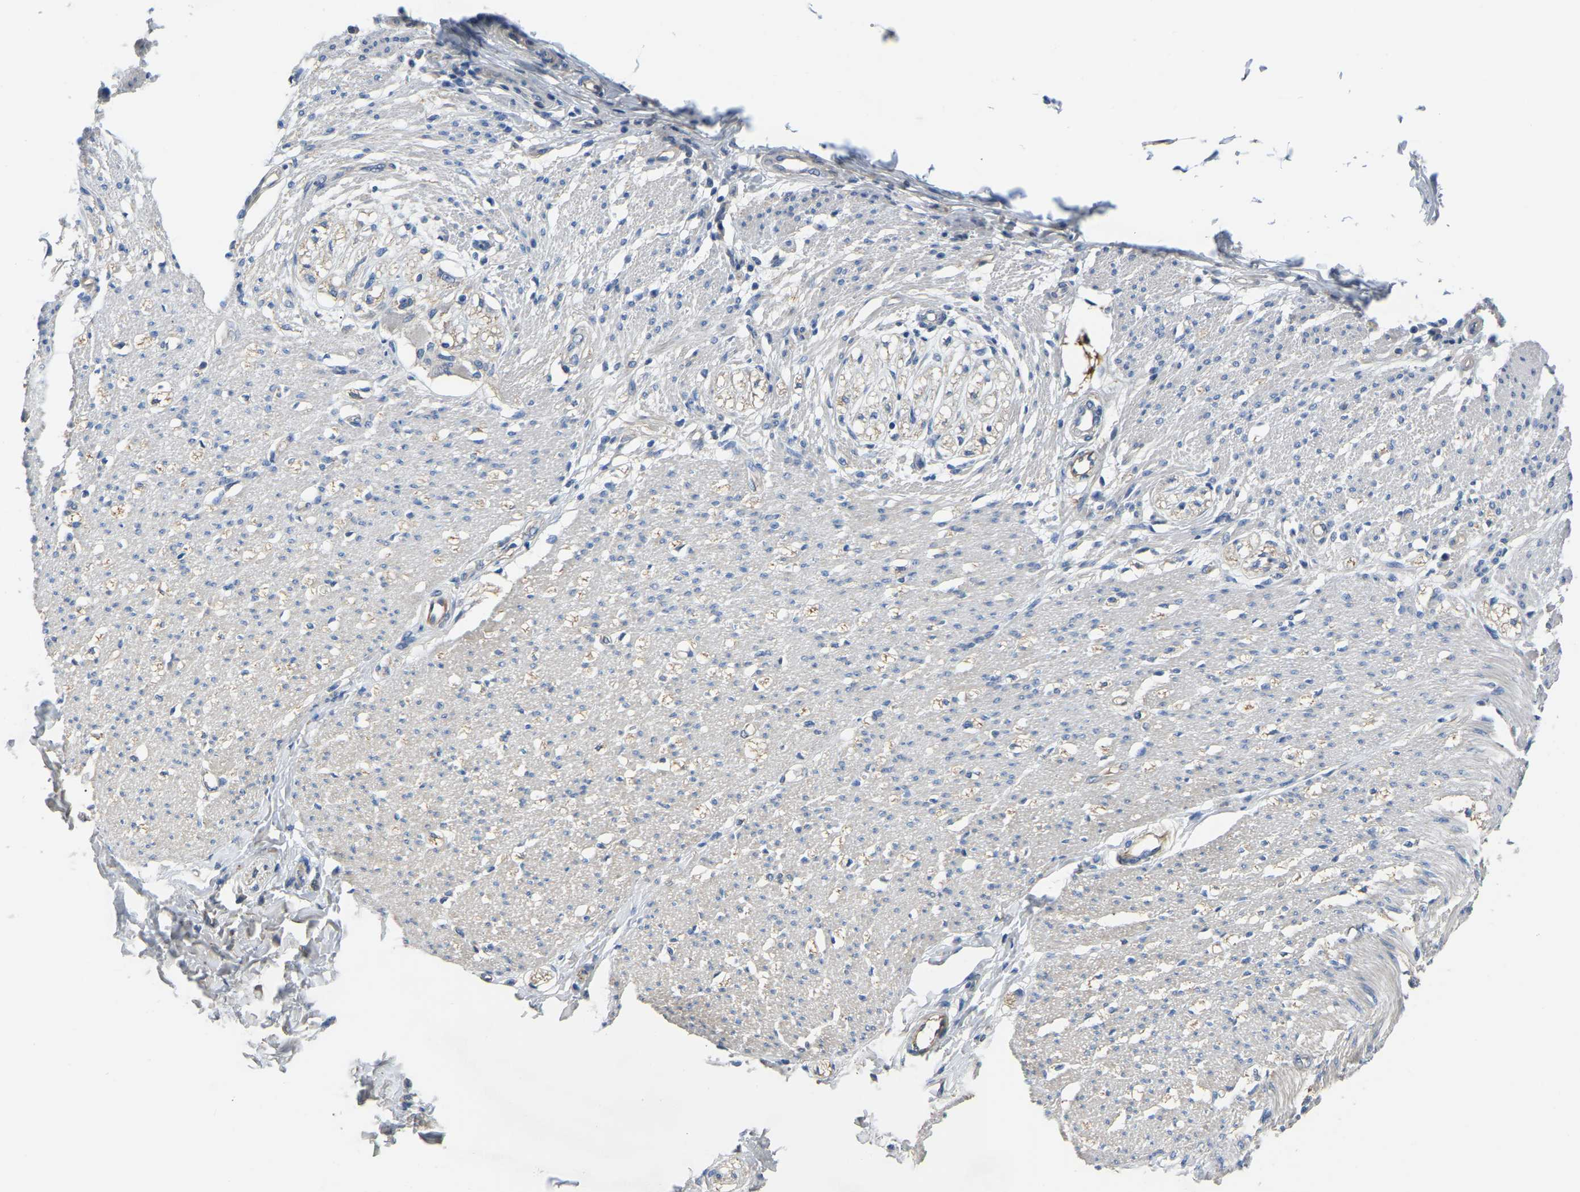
{"staining": {"intensity": "negative", "quantity": "none", "location": "none"}, "tissue": "smooth muscle", "cell_type": "Smooth muscle cells", "image_type": "normal", "snomed": [{"axis": "morphology", "description": "Normal tissue, NOS"}, {"axis": "morphology", "description": "Adenocarcinoma, NOS"}, {"axis": "topography", "description": "Colon"}, {"axis": "topography", "description": "Peripheral nerve tissue"}], "caption": "Image shows no protein expression in smooth muscle cells of unremarkable smooth muscle. (DAB (3,3'-diaminobenzidine) immunohistochemistry, high magnification).", "gene": "HIGD2B", "patient": {"sex": "male", "age": 14}}